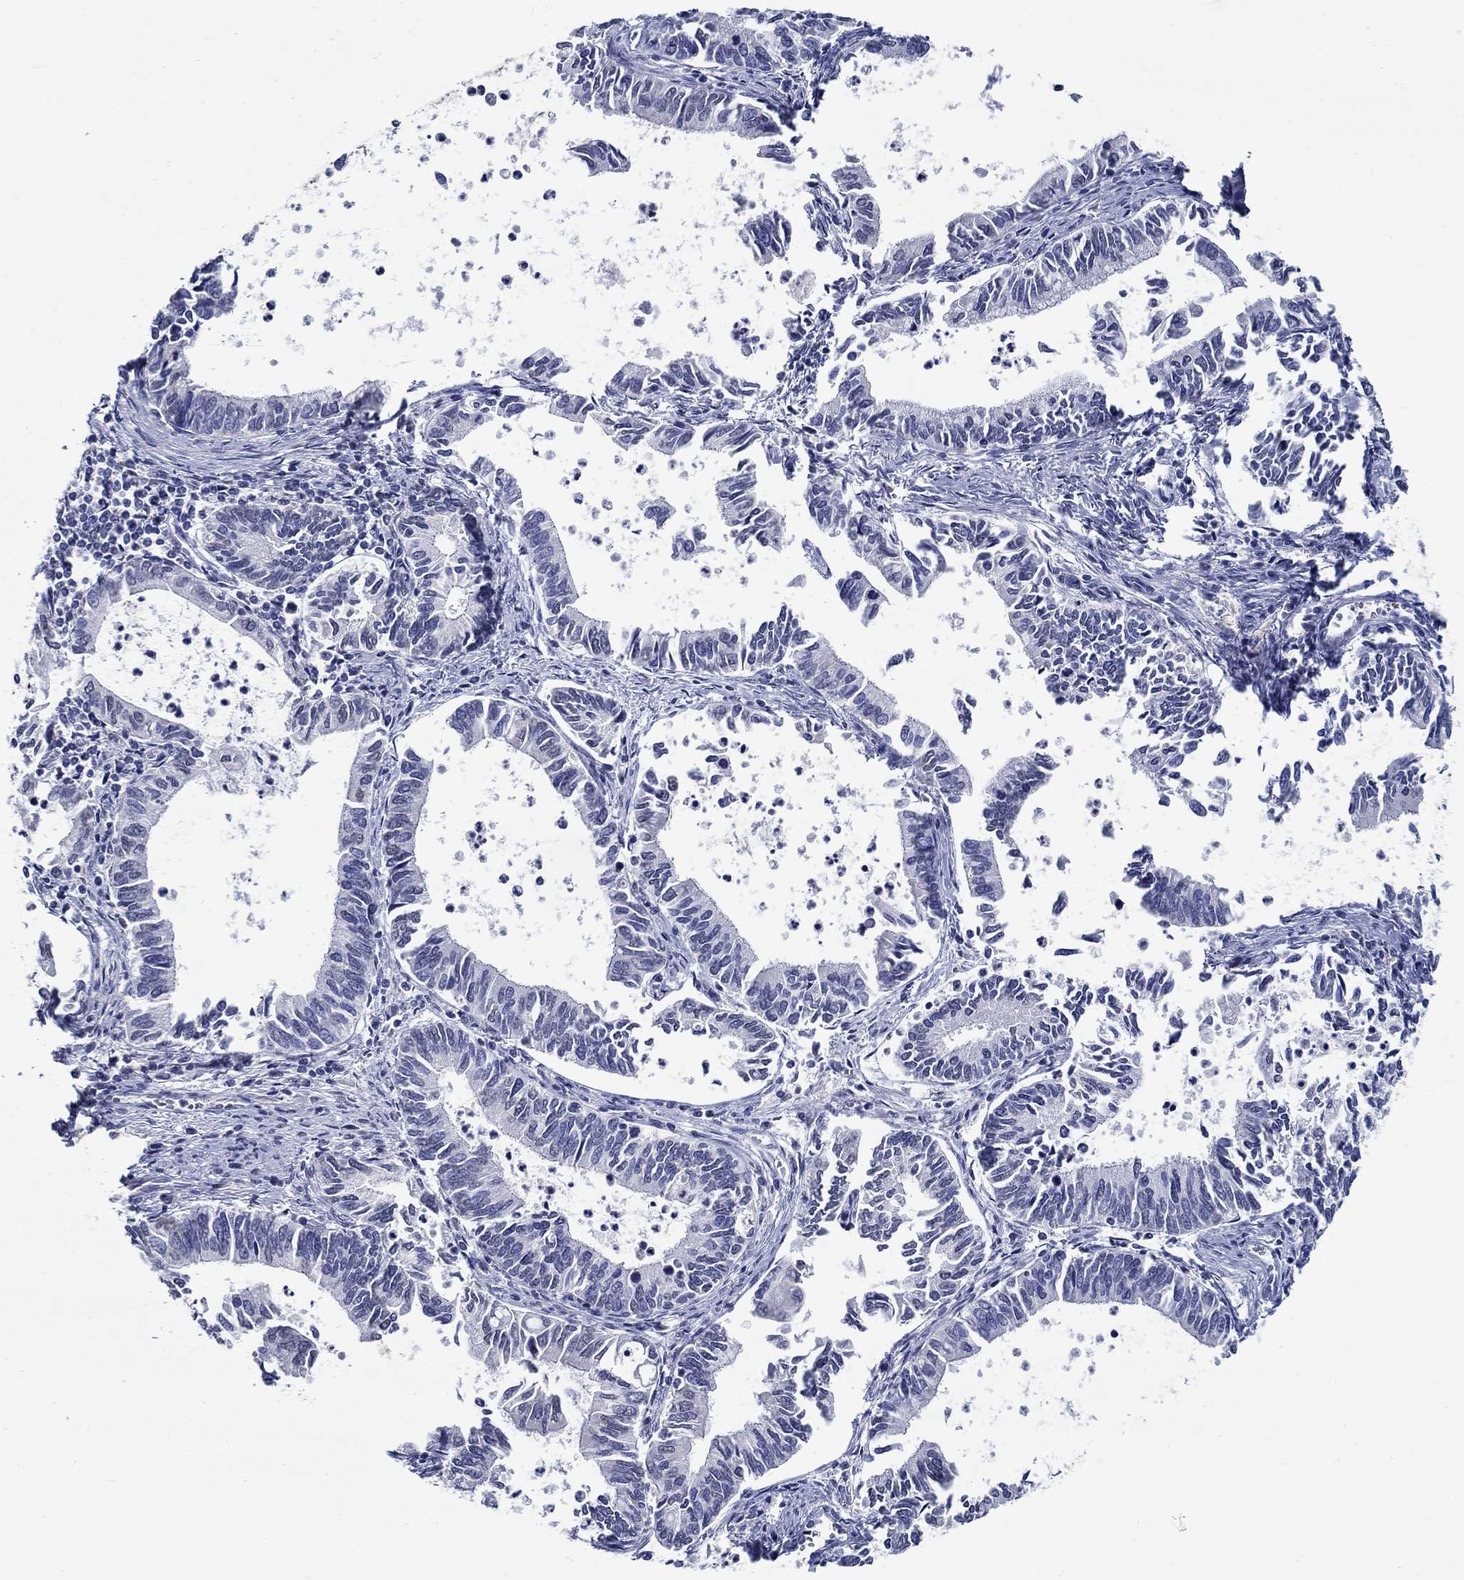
{"staining": {"intensity": "negative", "quantity": "none", "location": "none"}, "tissue": "cervical cancer", "cell_type": "Tumor cells", "image_type": "cancer", "snomed": [{"axis": "morphology", "description": "Adenocarcinoma, NOS"}, {"axis": "topography", "description": "Cervix"}], "caption": "The photomicrograph exhibits no staining of tumor cells in cervical adenocarcinoma.", "gene": "PDE1B", "patient": {"sex": "female", "age": 42}}